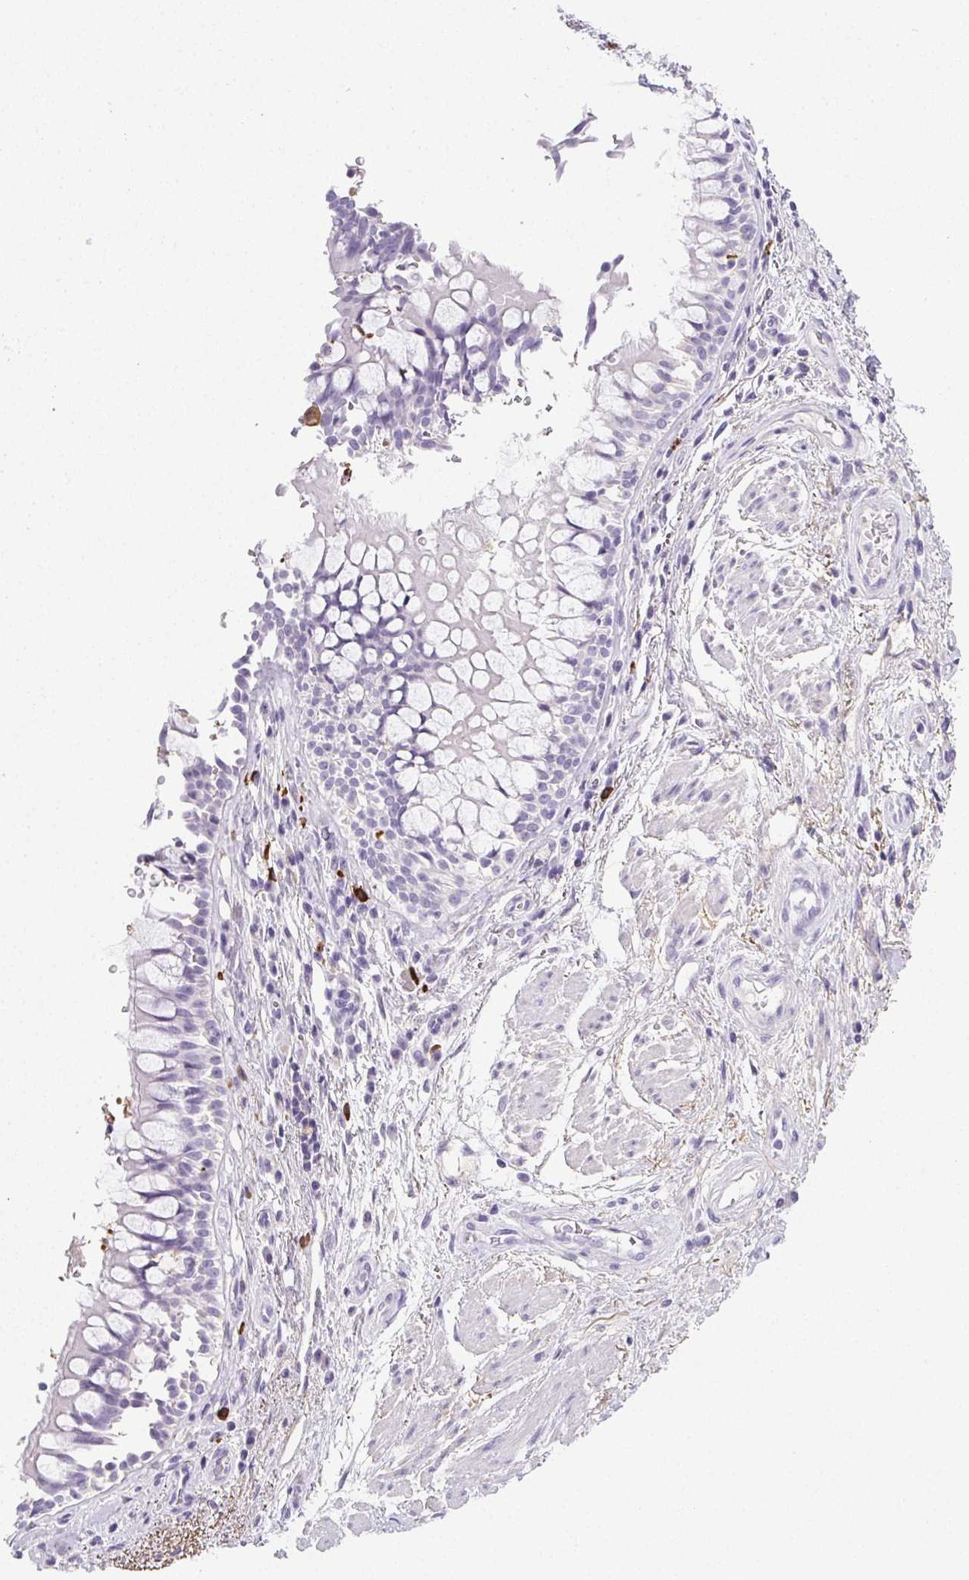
{"staining": {"intensity": "negative", "quantity": "none", "location": "none"}, "tissue": "adipose tissue", "cell_type": "Adipocytes", "image_type": "normal", "snomed": [{"axis": "morphology", "description": "Normal tissue, NOS"}, {"axis": "topography", "description": "Cartilage tissue"}, {"axis": "topography", "description": "Bronchus"}], "caption": "This is a image of immunohistochemistry staining of normal adipose tissue, which shows no positivity in adipocytes.", "gene": "VTN", "patient": {"sex": "male", "age": 64}}